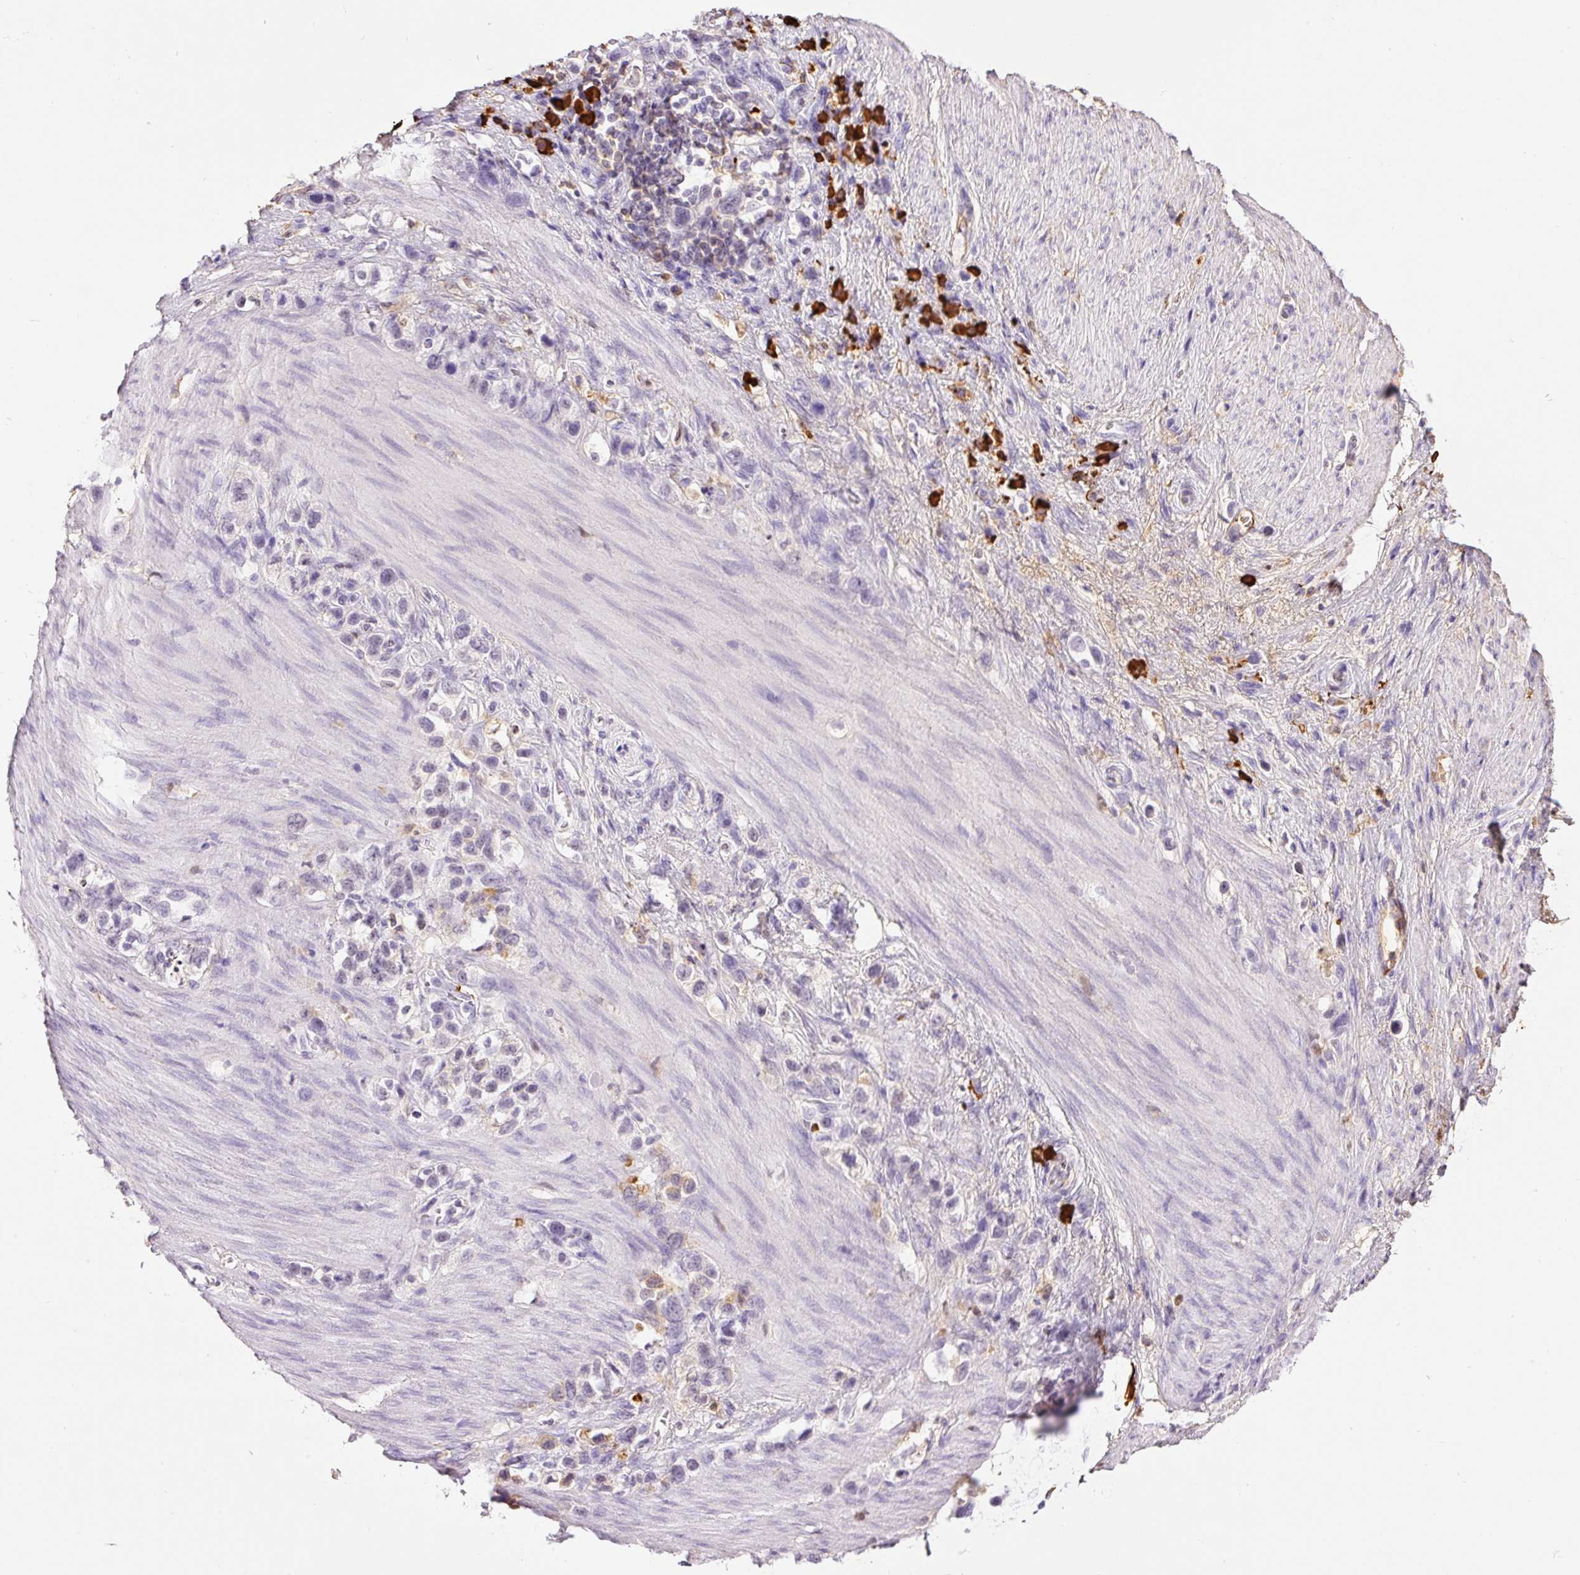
{"staining": {"intensity": "weak", "quantity": "<25%", "location": "cytoplasmic/membranous"}, "tissue": "stomach cancer", "cell_type": "Tumor cells", "image_type": "cancer", "snomed": [{"axis": "morphology", "description": "Adenocarcinoma, NOS"}, {"axis": "topography", "description": "Stomach"}], "caption": "The image exhibits no significant staining in tumor cells of stomach cancer. The staining is performed using DAB (3,3'-diaminobenzidine) brown chromogen with nuclei counter-stained in using hematoxylin.", "gene": "PRPF38B", "patient": {"sex": "female", "age": 65}}